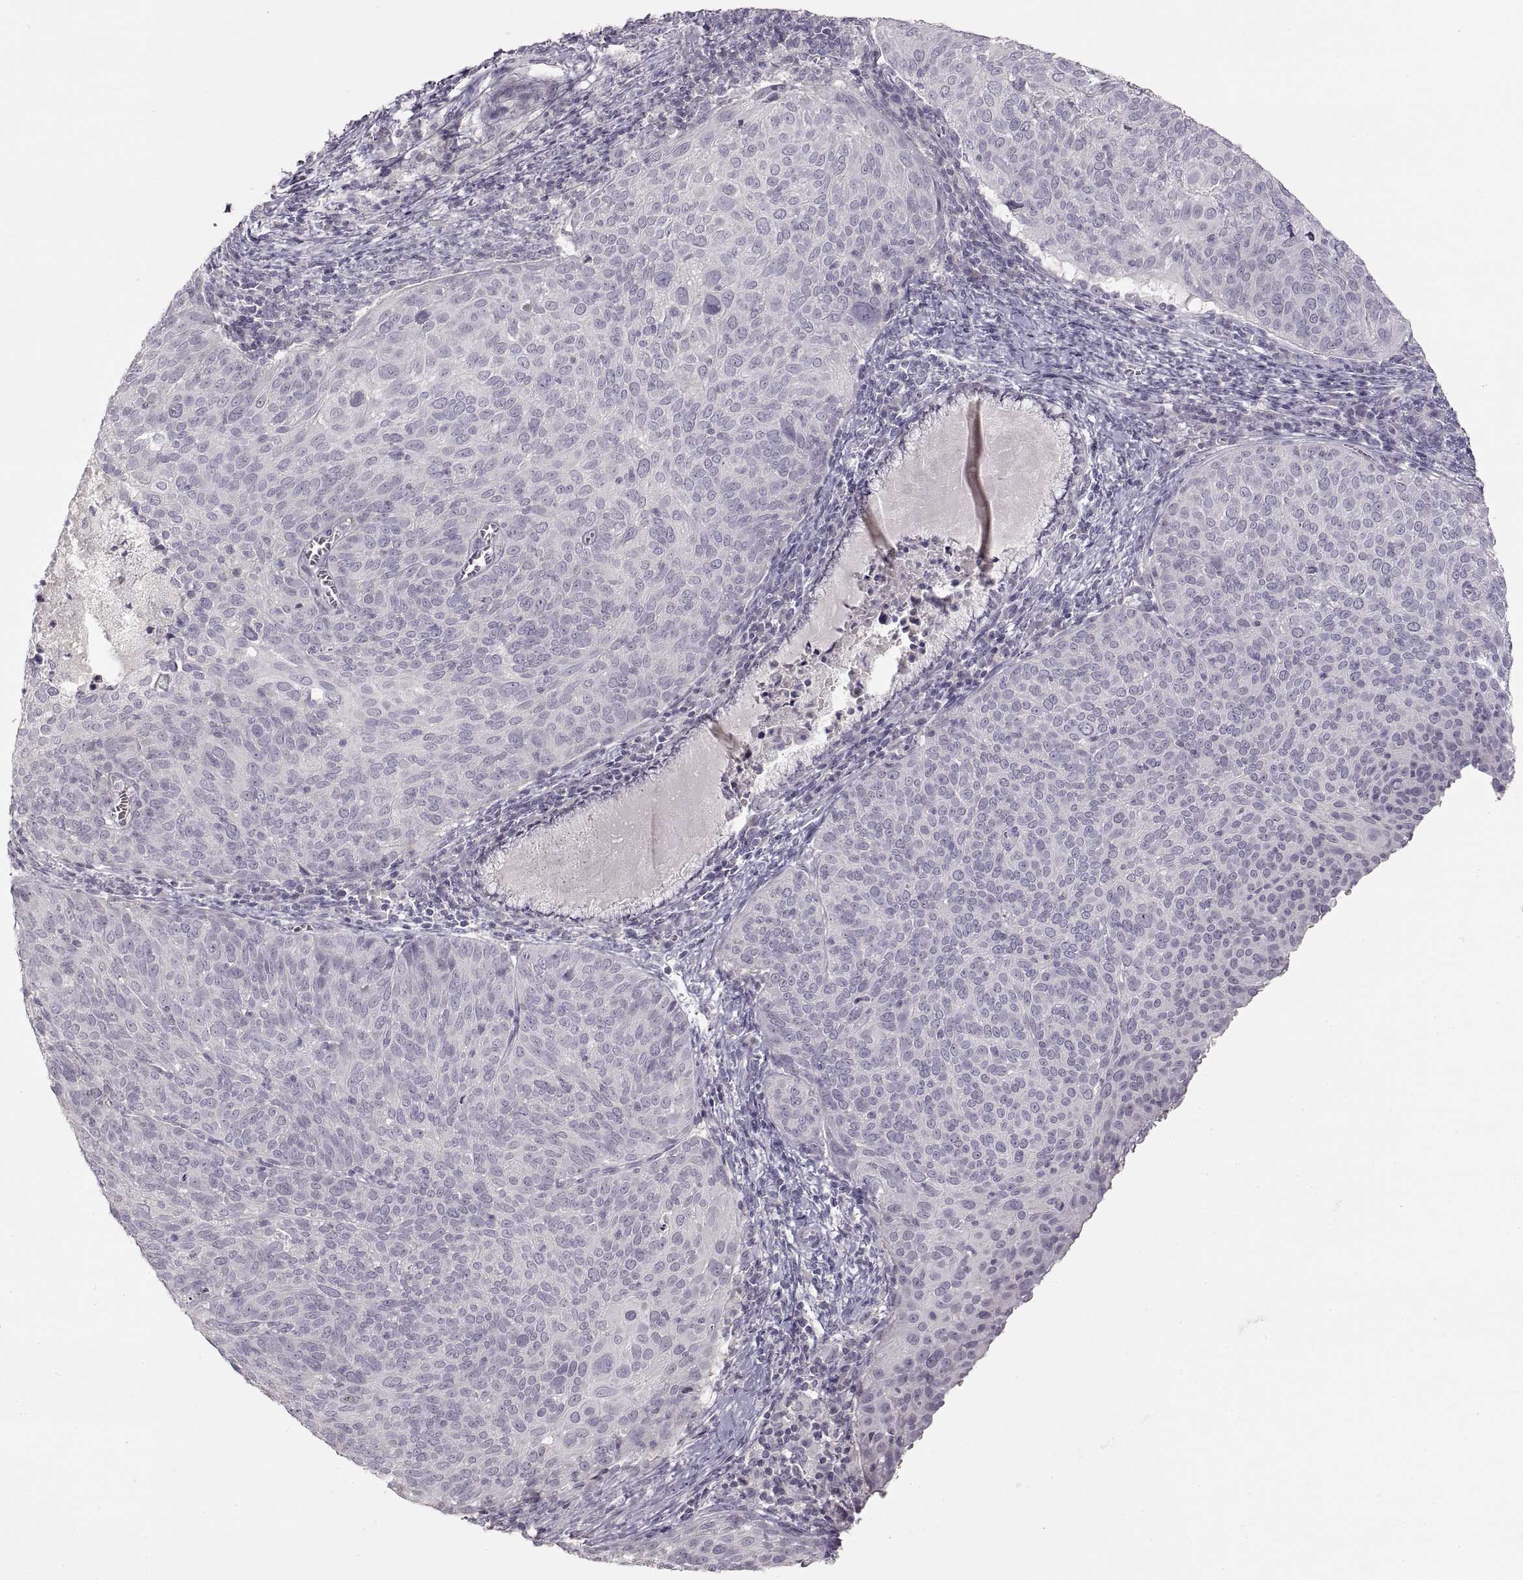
{"staining": {"intensity": "negative", "quantity": "none", "location": "none"}, "tissue": "cervical cancer", "cell_type": "Tumor cells", "image_type": "cancer", "snomed": [{"axis": "morphology", "description": "Squamous cell carcinoma, NOS"}, {"axis": "topography", "description": "Cervix"}], "caption": "DAB (3,3'-diaminobenzidine) immunohistochemical staining of human cervical cancer shows no significant positivity in tumor cells.", "gene": "PCSK2", "patient": {"sex": "female", "age": 39}}